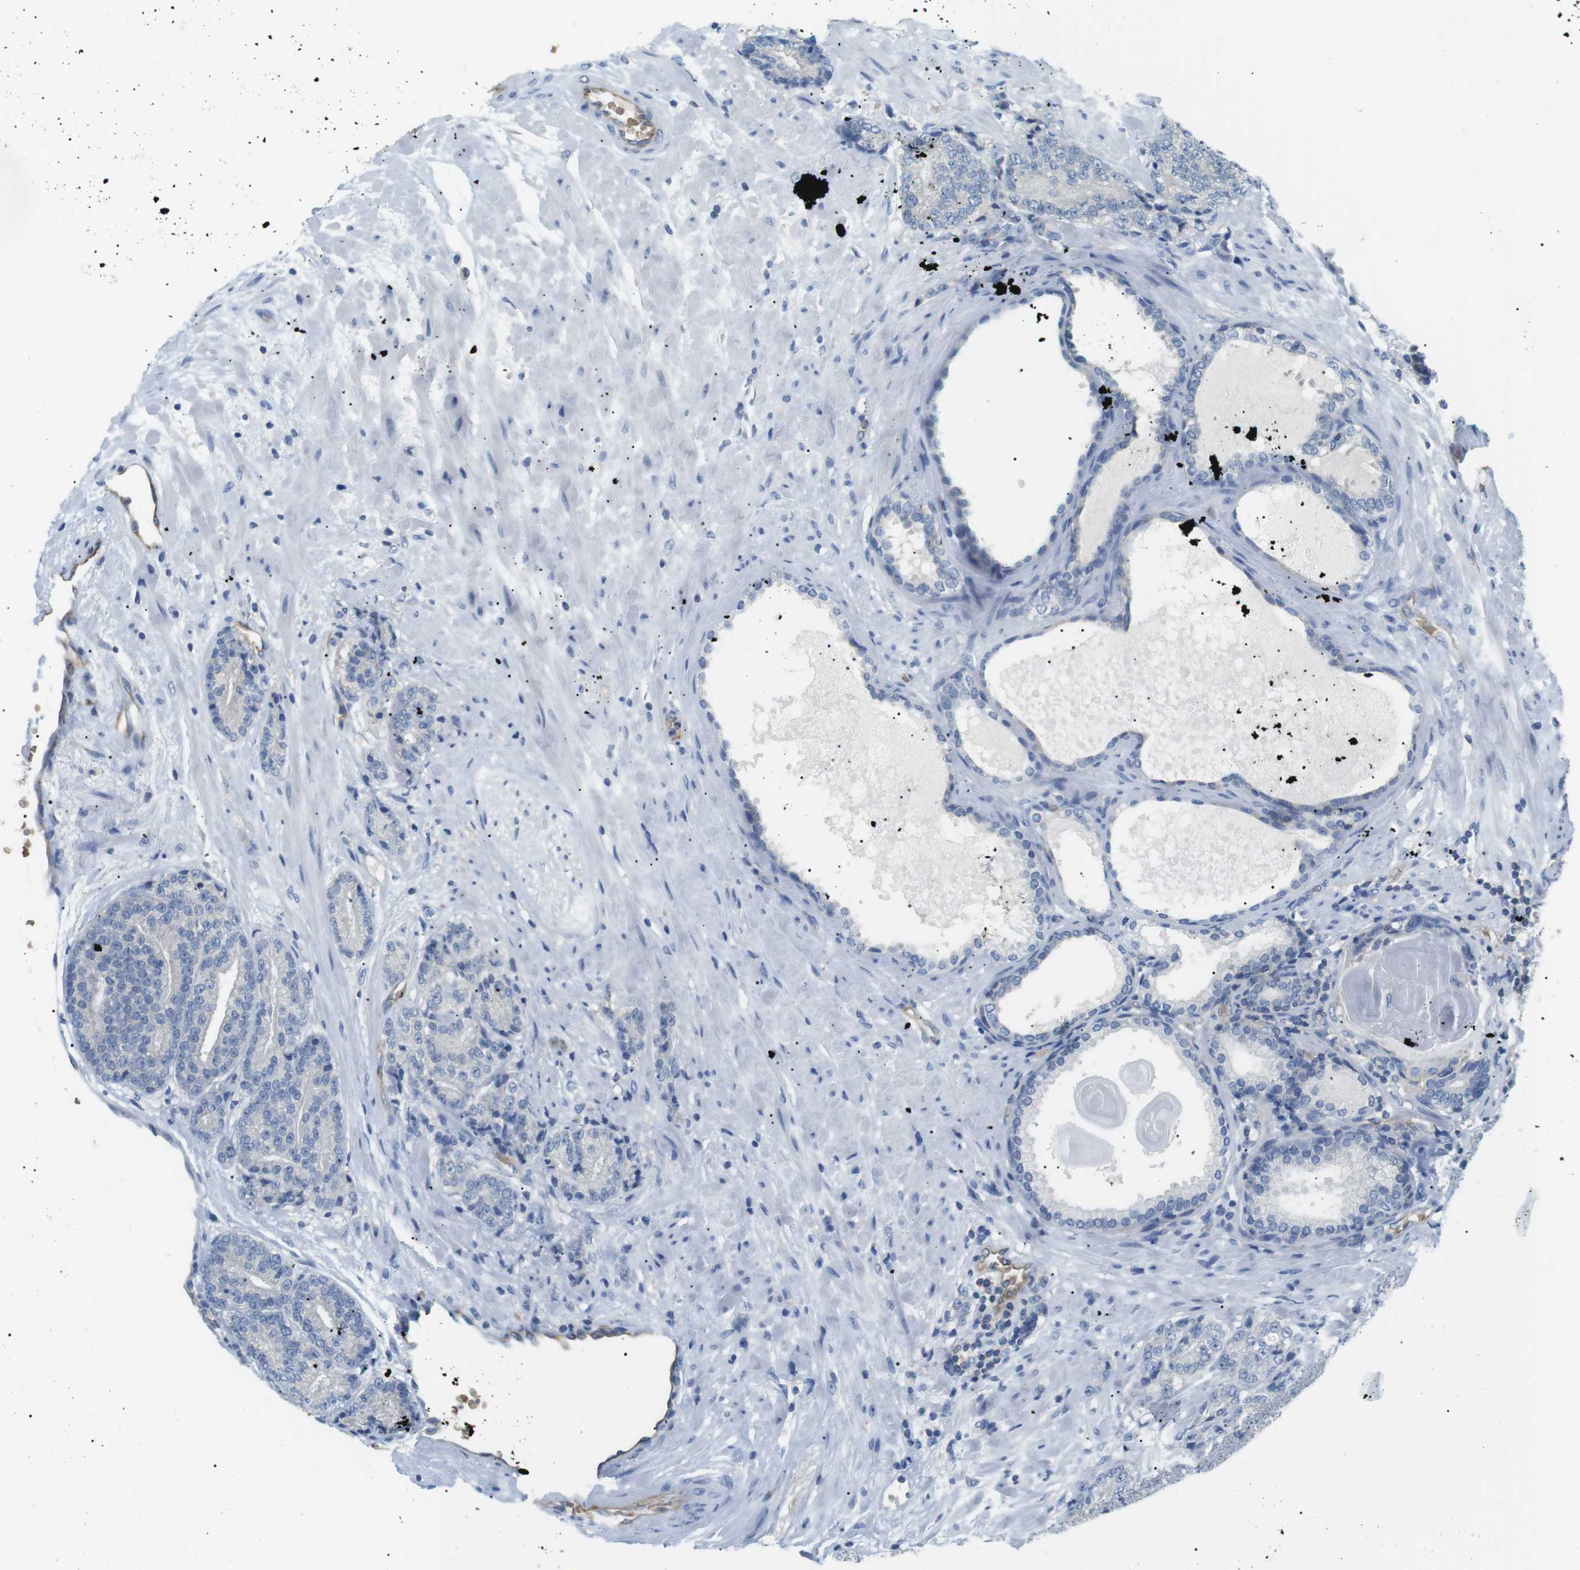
{"staining": {"intensity": "negative", "quantity": "none", "location": "none"}, "tissue": "prostate cancer", "cell_type": "Tumor cells", "image_type": "cancer", "snomed": [{"axis": "morphology", "description": "Adenocarcinoma, High grade"}, {"axis": "topography", "description": "Prostate"}], "caption": "An image of prostate cancer stained for a protein reveals no brown staining in tumor cells.", "gene": "ADCY10", "patient": {"sex": "male", "age": 61}}